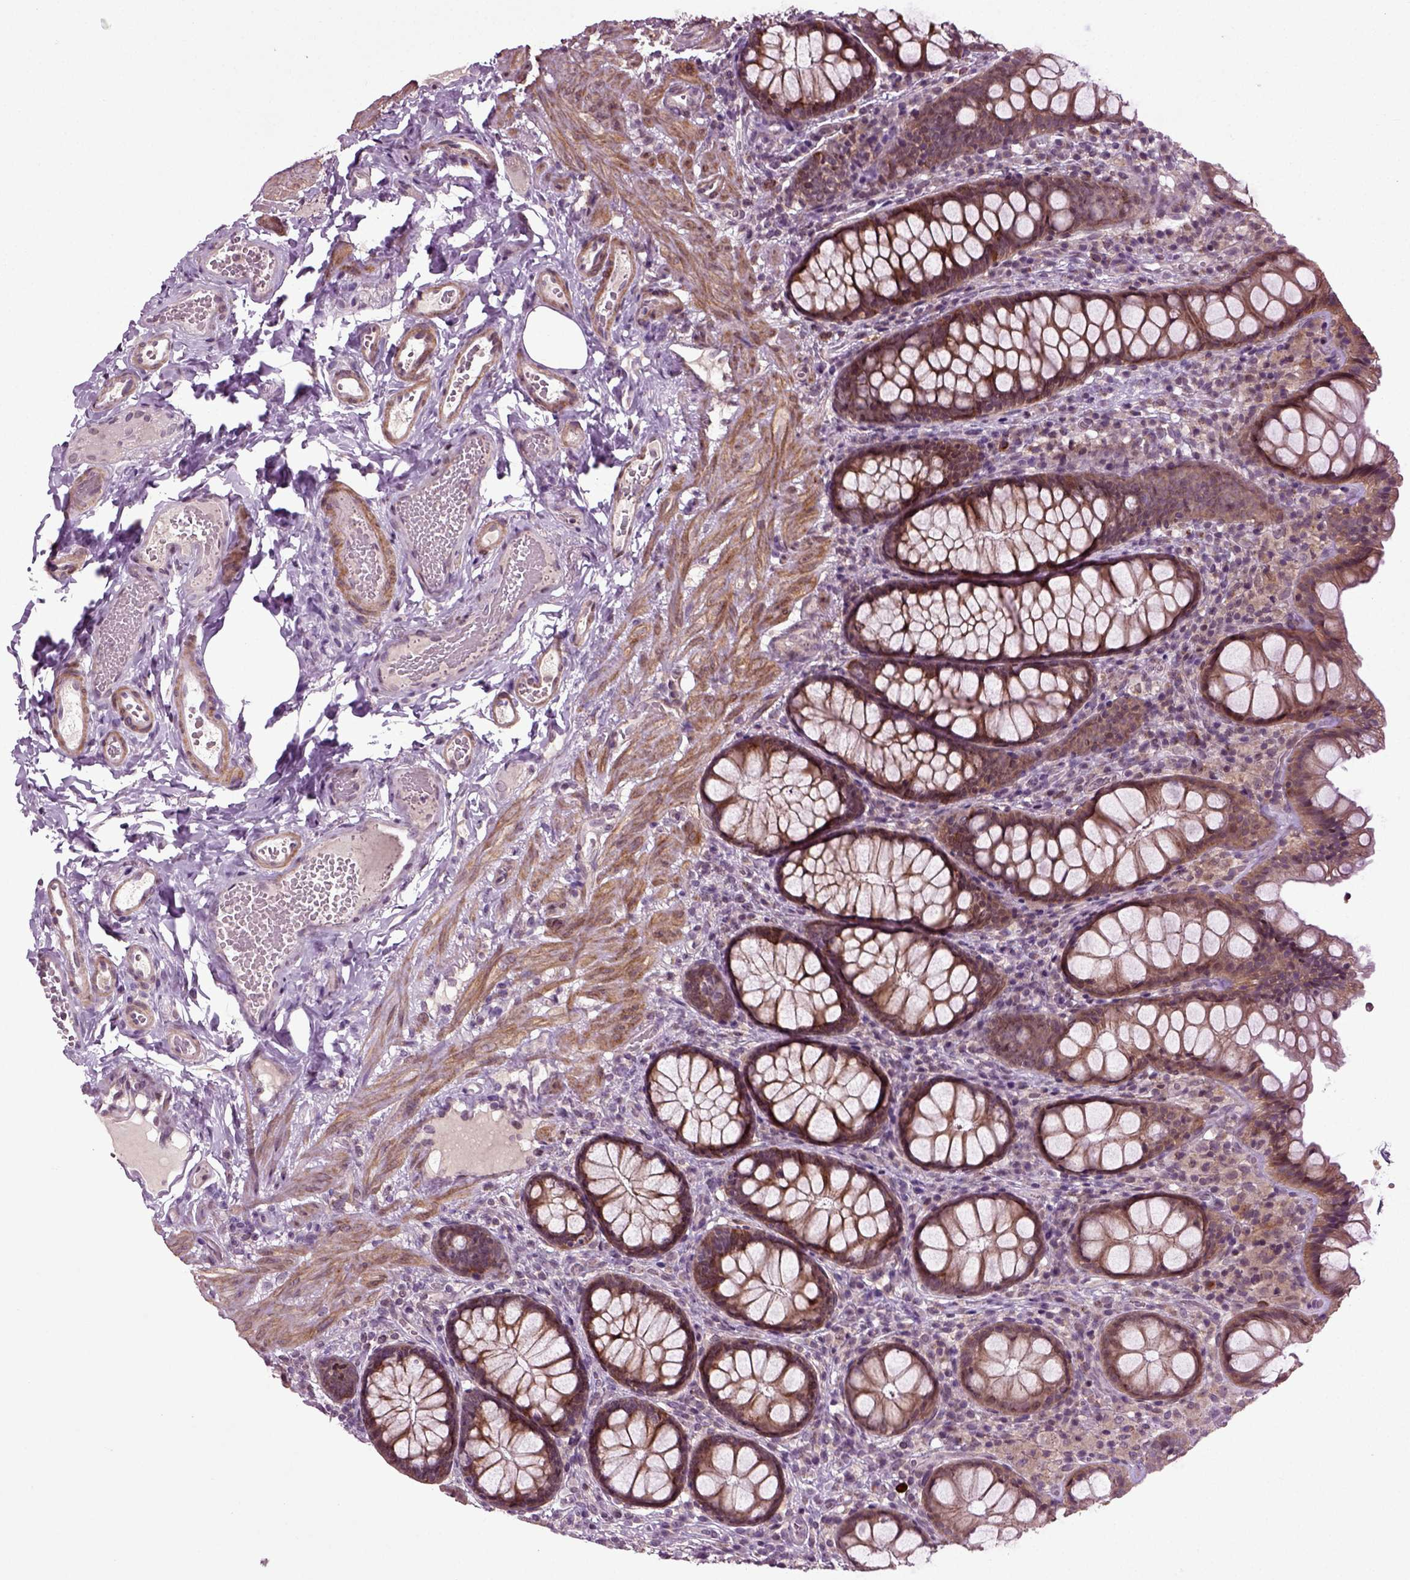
{"staining": {"intensity": "negative", "quantity": "none", "location": "none"}, "tissue": "colon", "cell_type": "Endothelial cells", "image_type": "normal", "snomed": [{"axis": "morphology", "description": "Normal tissue, NOS"}, {"axis": "topography", "description": "Colon"}], "caption": "IHC image of normal colon: human colon stained with DAB (3,3'-diaminobenzidine) shows no significant protein expression in endothelial cells.", "gene": "KNSTRN", "patient": {"sex": "female", "age": 86}}